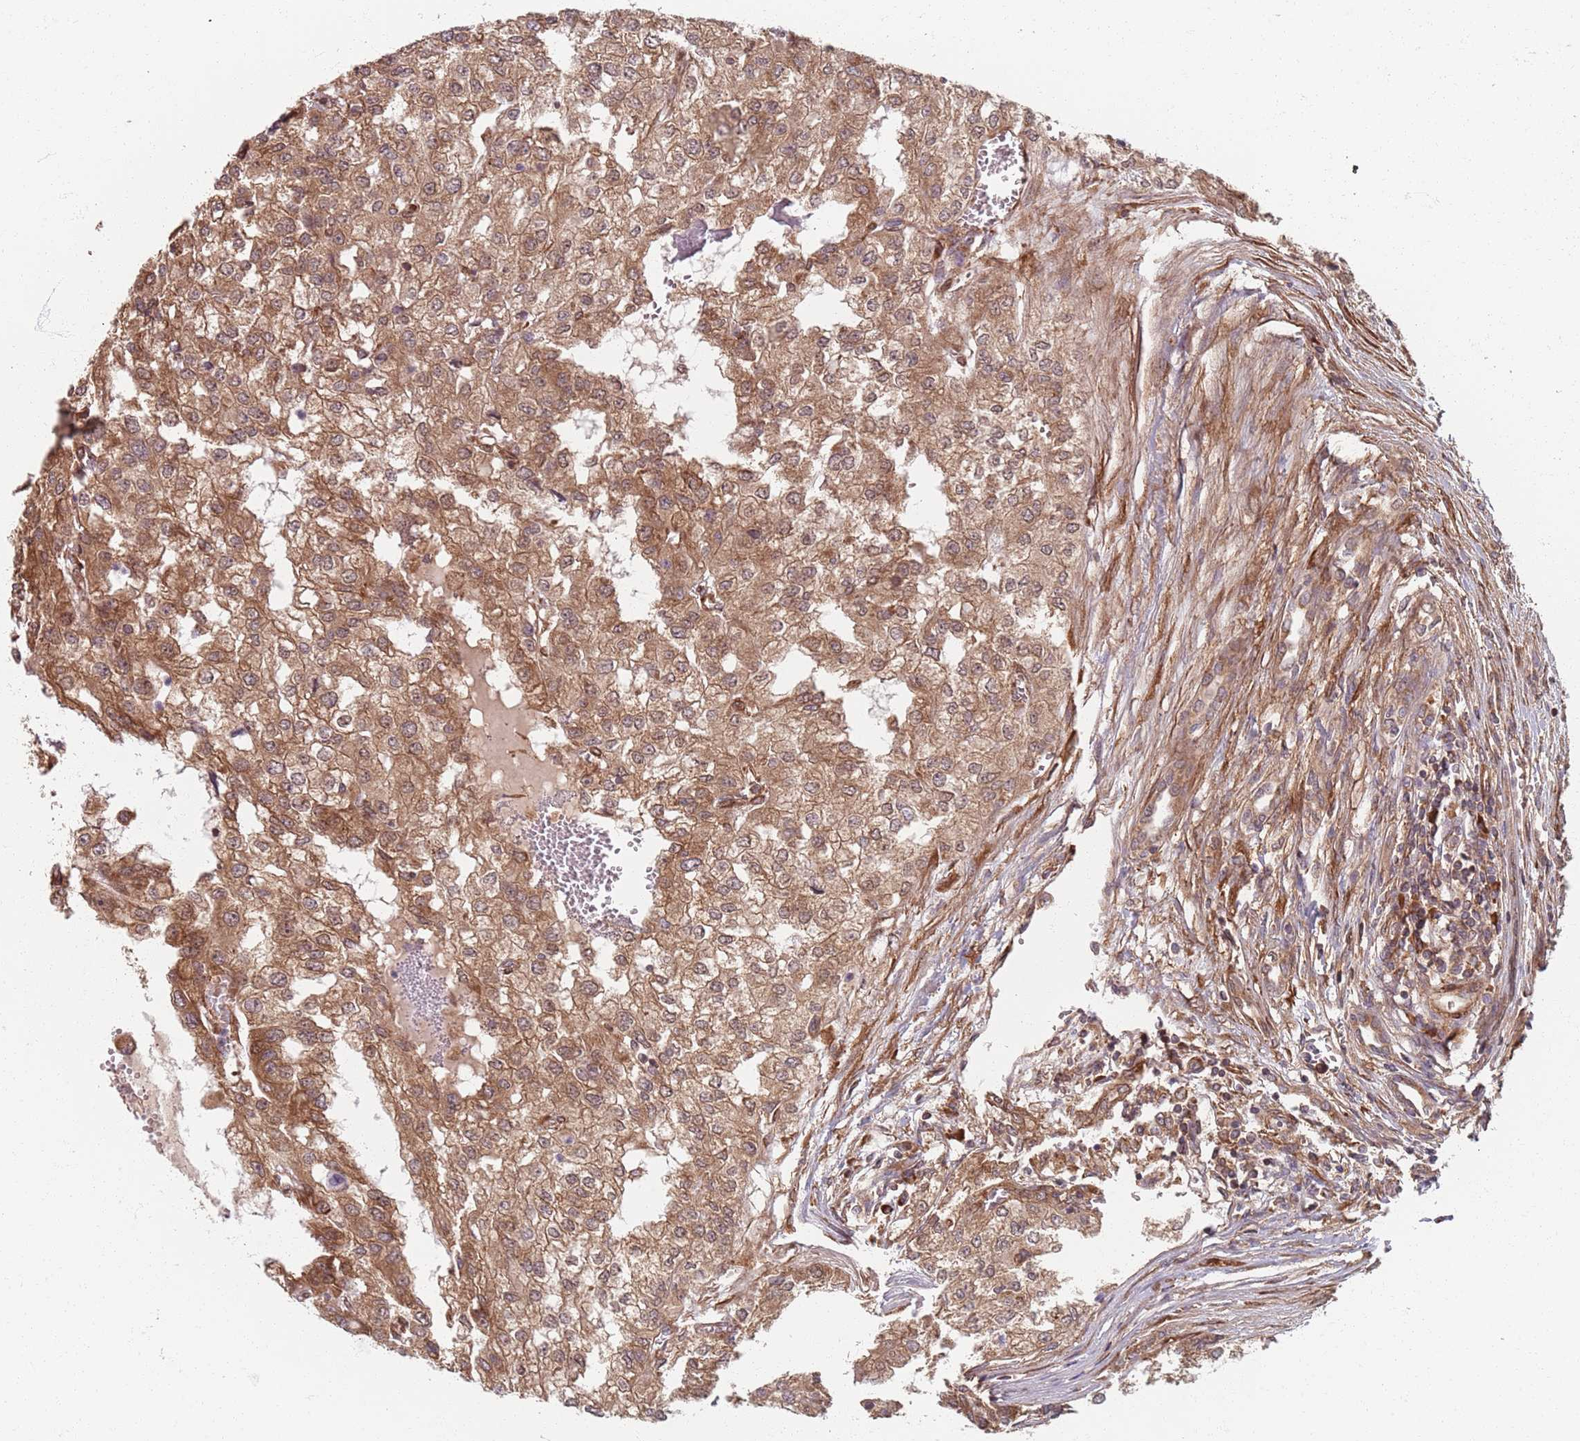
{"staining": {"intensity": "moderate", "quantity": ">75%", "location": "cytoplasmic/membranous"}, "tissue": "renal cancer", "cell_type": "Tumor cells", "image_type": "cancer", "snomed": [{"axis": "morphology", "description": "Adenocarcinoma, NOS"}, {"axis": "topography", "description": "Kidney"}], "caption": "Immunohistochemical staining of adenocarcinoma (renal) exhibits medium levels of moderate cytoplasmic/membranous positivity in about >75% of tumor cells.", "gene": "NOTCH3", "patient": {"sex": "female", "age": 54}}